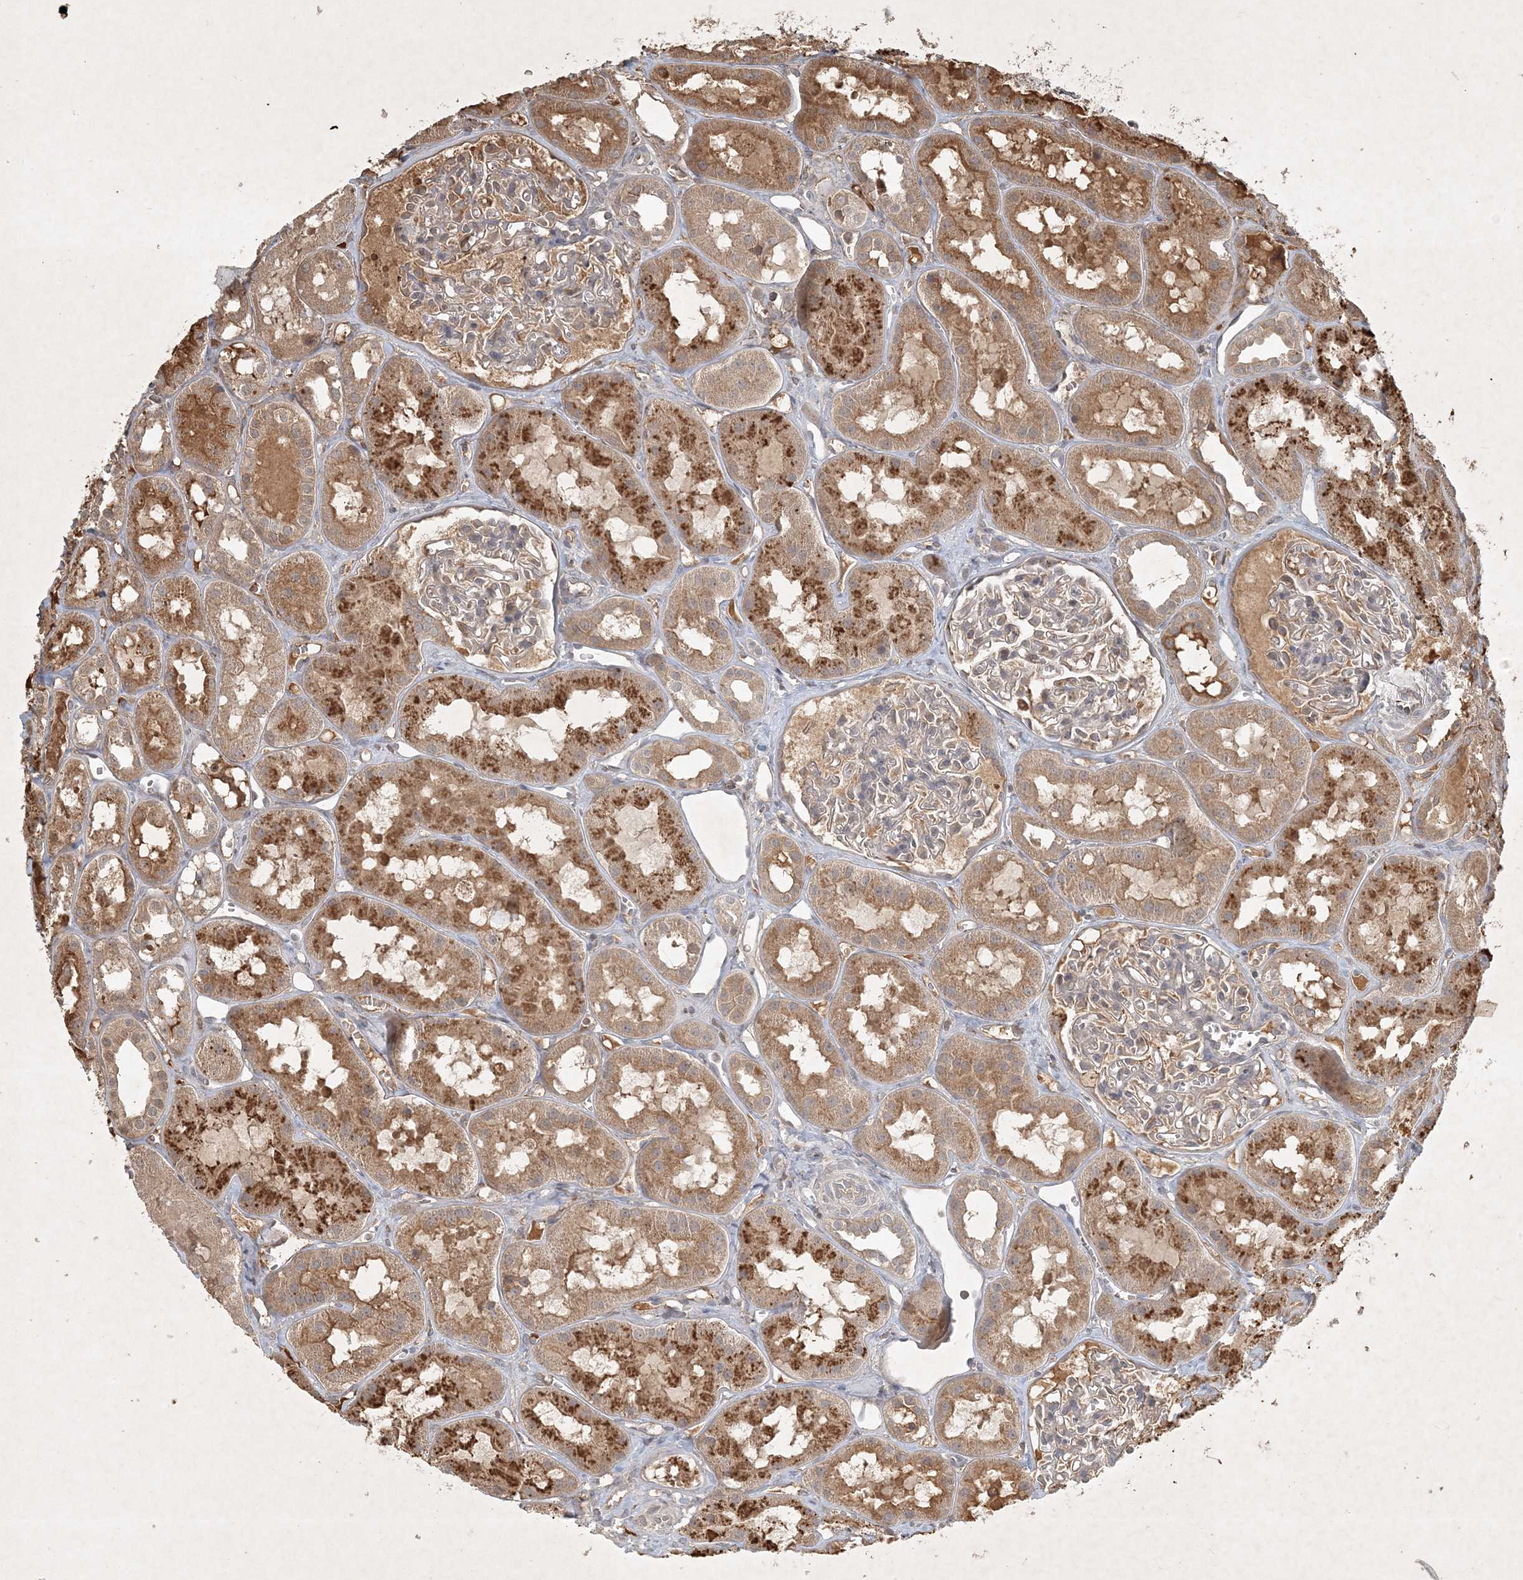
{"staining": {"intensity": "weak", "quantity": "25%-75%", "location": "cytoplasmic/membranous"}, "tissue": "kidney", "cell_type": "Cells in glomeruli", "image_type": "normal", "snomed": [{"axis": "morphology", "description": "Normal tissue, NOS"}, {"axis": "topography", "description": "Kidney"}], "caption": "A brown stain highlights weak cytoplasmic/membranous staining of a protein in cells in glomeruli of normal human kidney. The protein of interest is shown in brown color, while the nuclei are stained blue.", "gene": "TNFAIP6", "patient": {"sex": "male", "age": 16}}